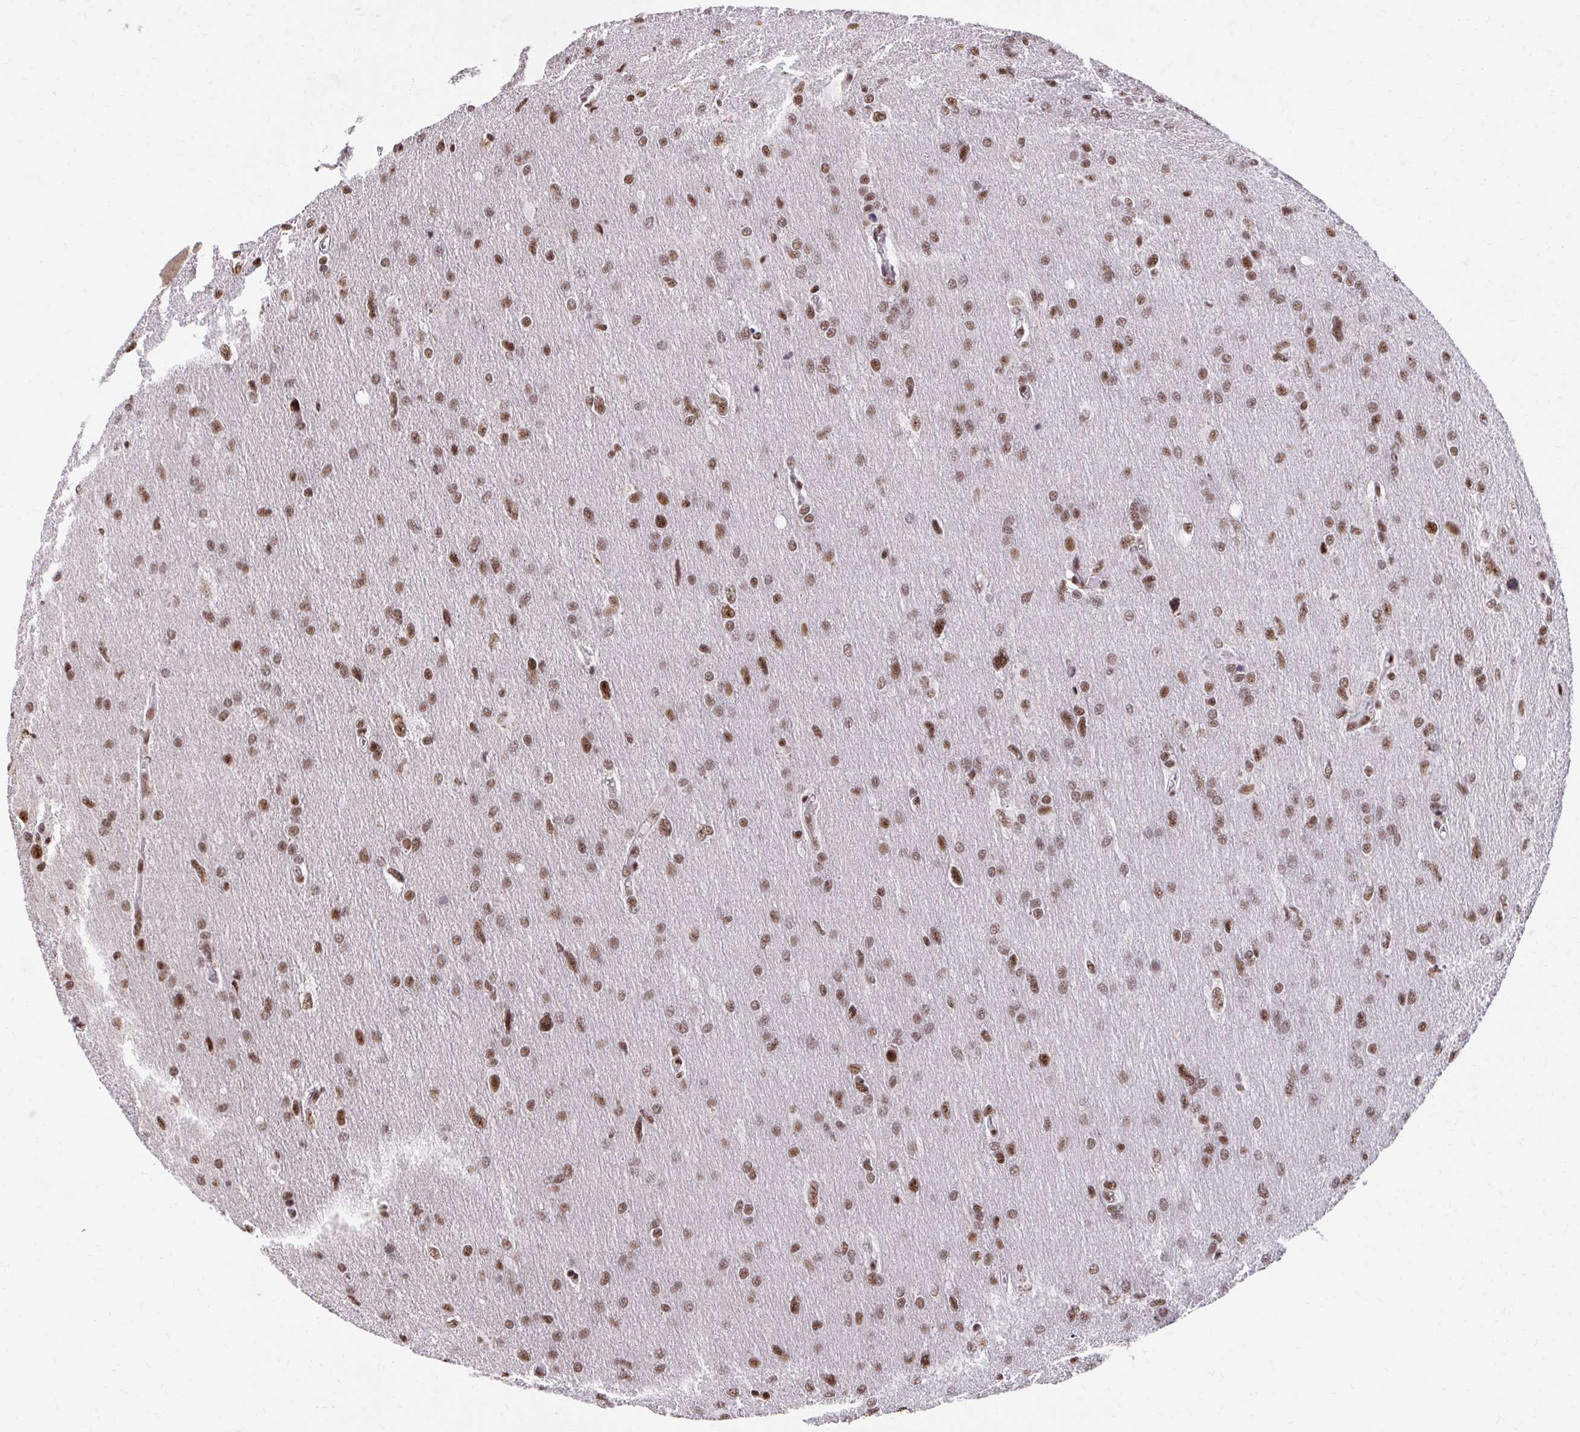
{"staining": {"intensity": "moderate", "quantity": ">75%", "location": "nuclear"}, "tissue": "glioma", "cell_type": "Tumor cells", "image_type": "cancer", "snomed": [{"axis": "morphology", "description": "Glioma, malignant, High grade"}, {"axis": "topography", "description": "Brain"}], "caption": "There is medium levels of moderate nuclear positivity in tumor cells of malignant glioma (high-grade), as demonstrated by immunohistochemical staining (brown color).", "gene": "SYNE4", "patient": {"sex": "male", "age": 53}}